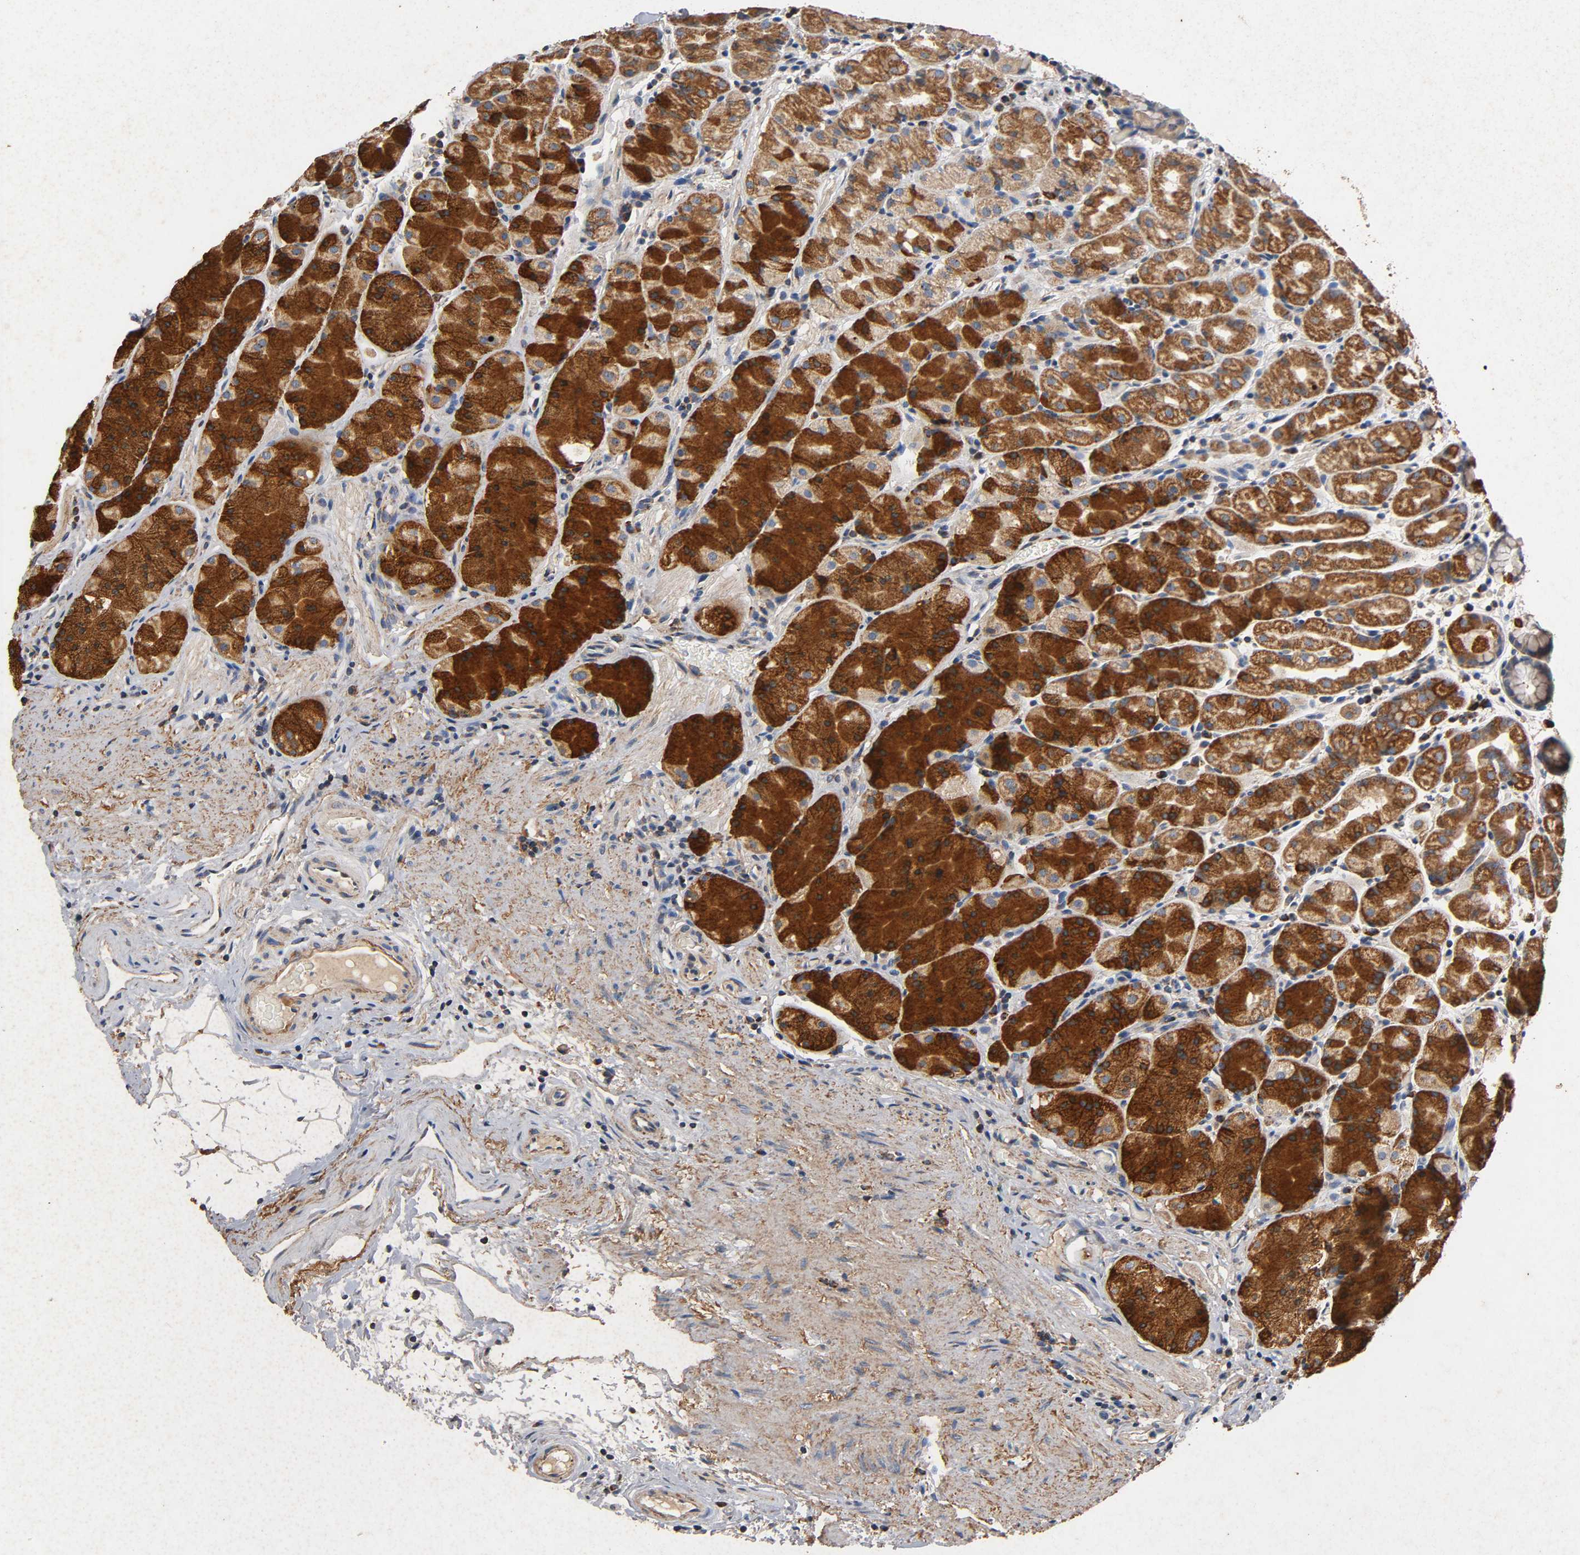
{"staining": {"intensity": "strong", "quantity": ">75%", "location": "cytoplasmic/membranous"}, "tissue": "stomach", "cell_type": "Glandular cells", "image_type": "normal", "snomed": [{"axis": "morphology", "description": "Normal tissue, NOS"}, {"axis": "topography", "description": "Stomach, lower"}], "caption": "This histopathology image reveals immunohistochemistry staining of benign human stomach, with high strong cytoplasmic/membranous positivity in approximately >75% of glandular cells.", "gene": "NDUFS3", "patient": {"sex": "male", "age": 56}}